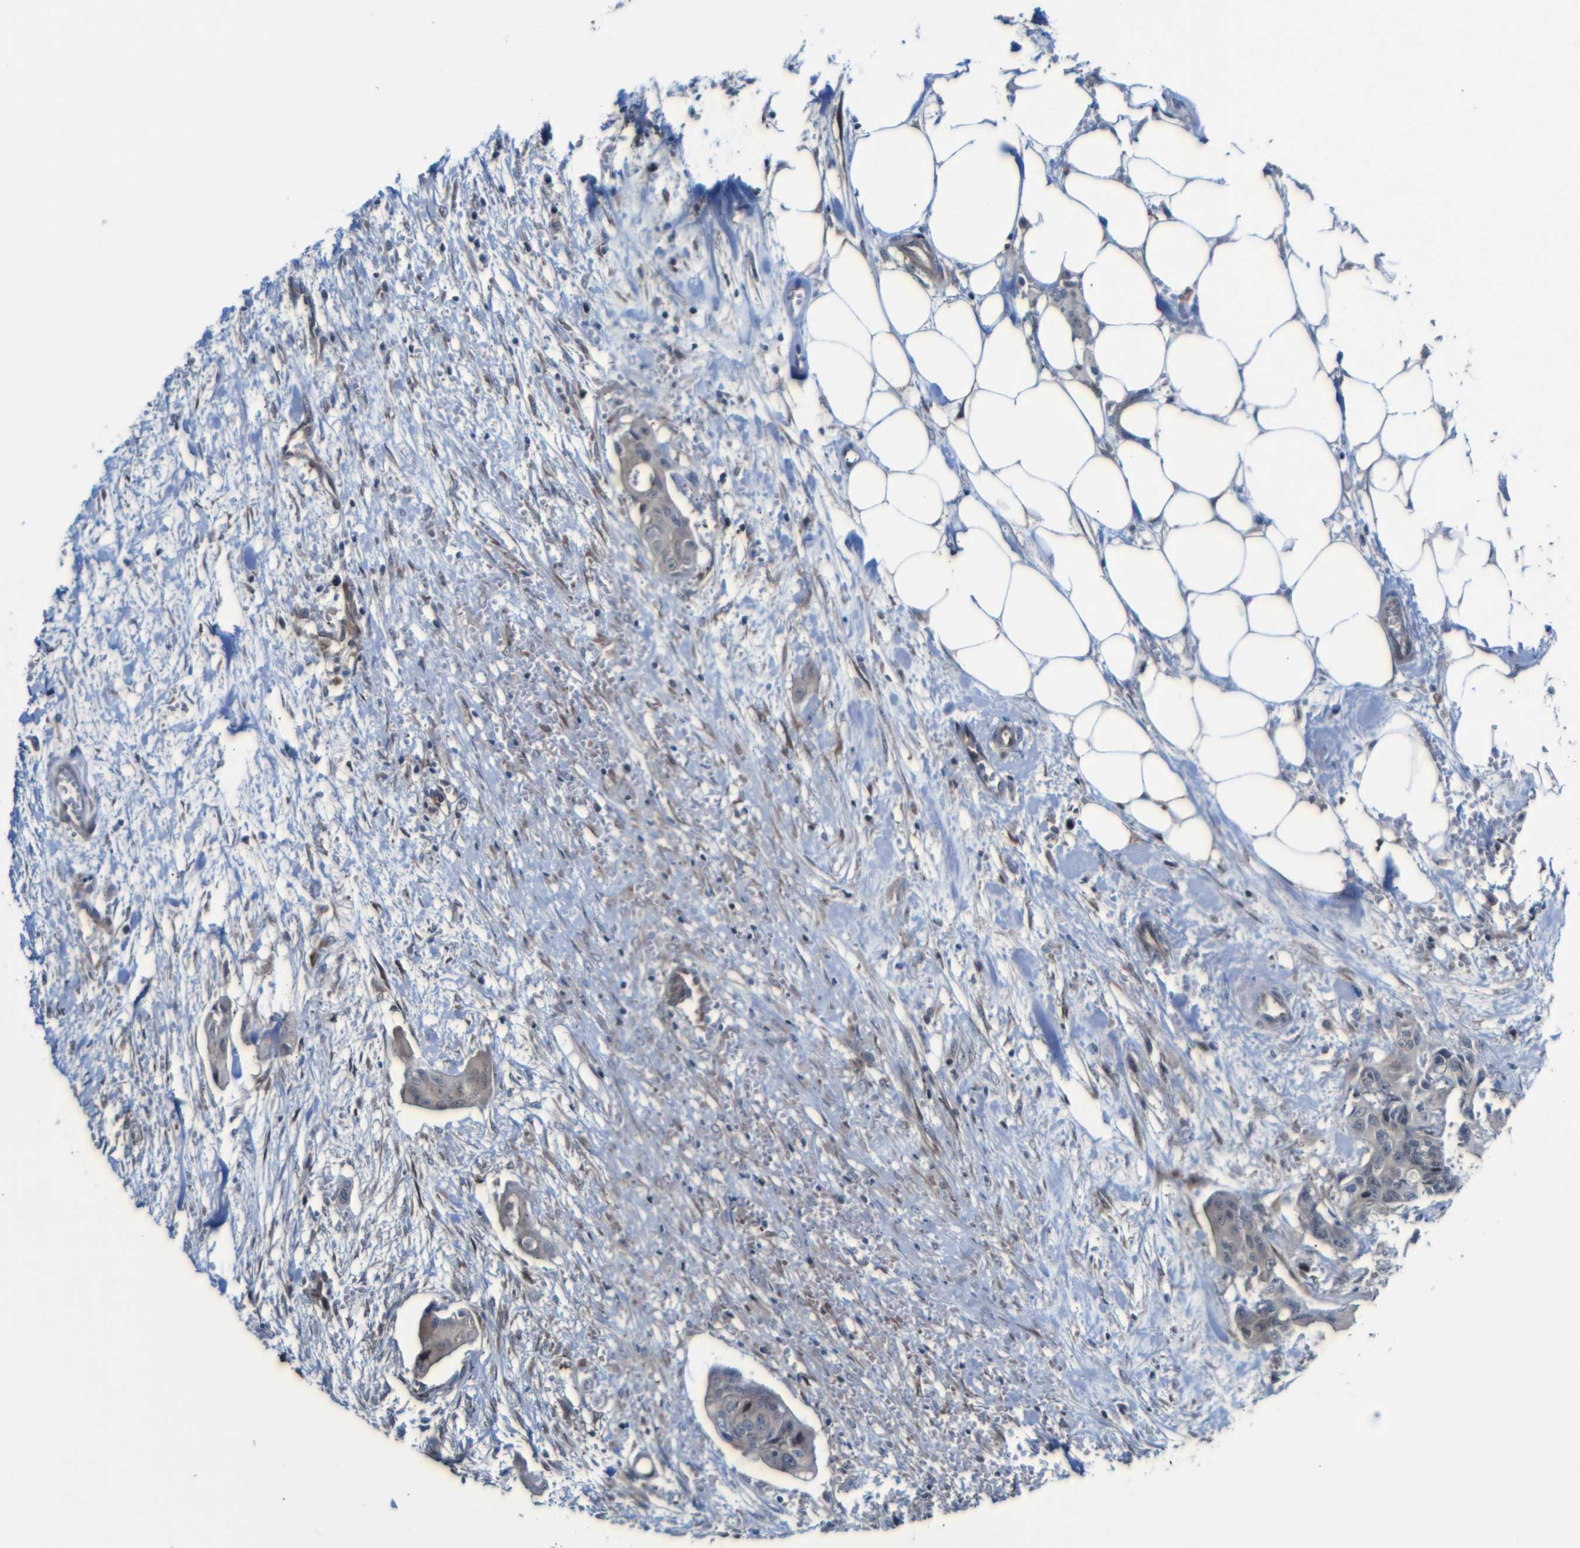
{"staining": {"intensity": "moderate", "quantity": "25%-75%", "location": "cytoplasmic/membranous"}, "tissue": "colorectal cancer", "cell_type": "Tumor cells", "image_type": "cancer", "snomed": [{"axis": "morphology", "description": "Adenocarcinoma, NOS"}, {"axis": "topography", "description": "Colon"}], "caption": "Protein expression analysis of human colorectal cancer reveals moderate cytoplasmic/membranous staining in approximately 25%-75% of tumor cells.", "gene": "PARP14", "patient": {"sex": "female", "age": 57}}